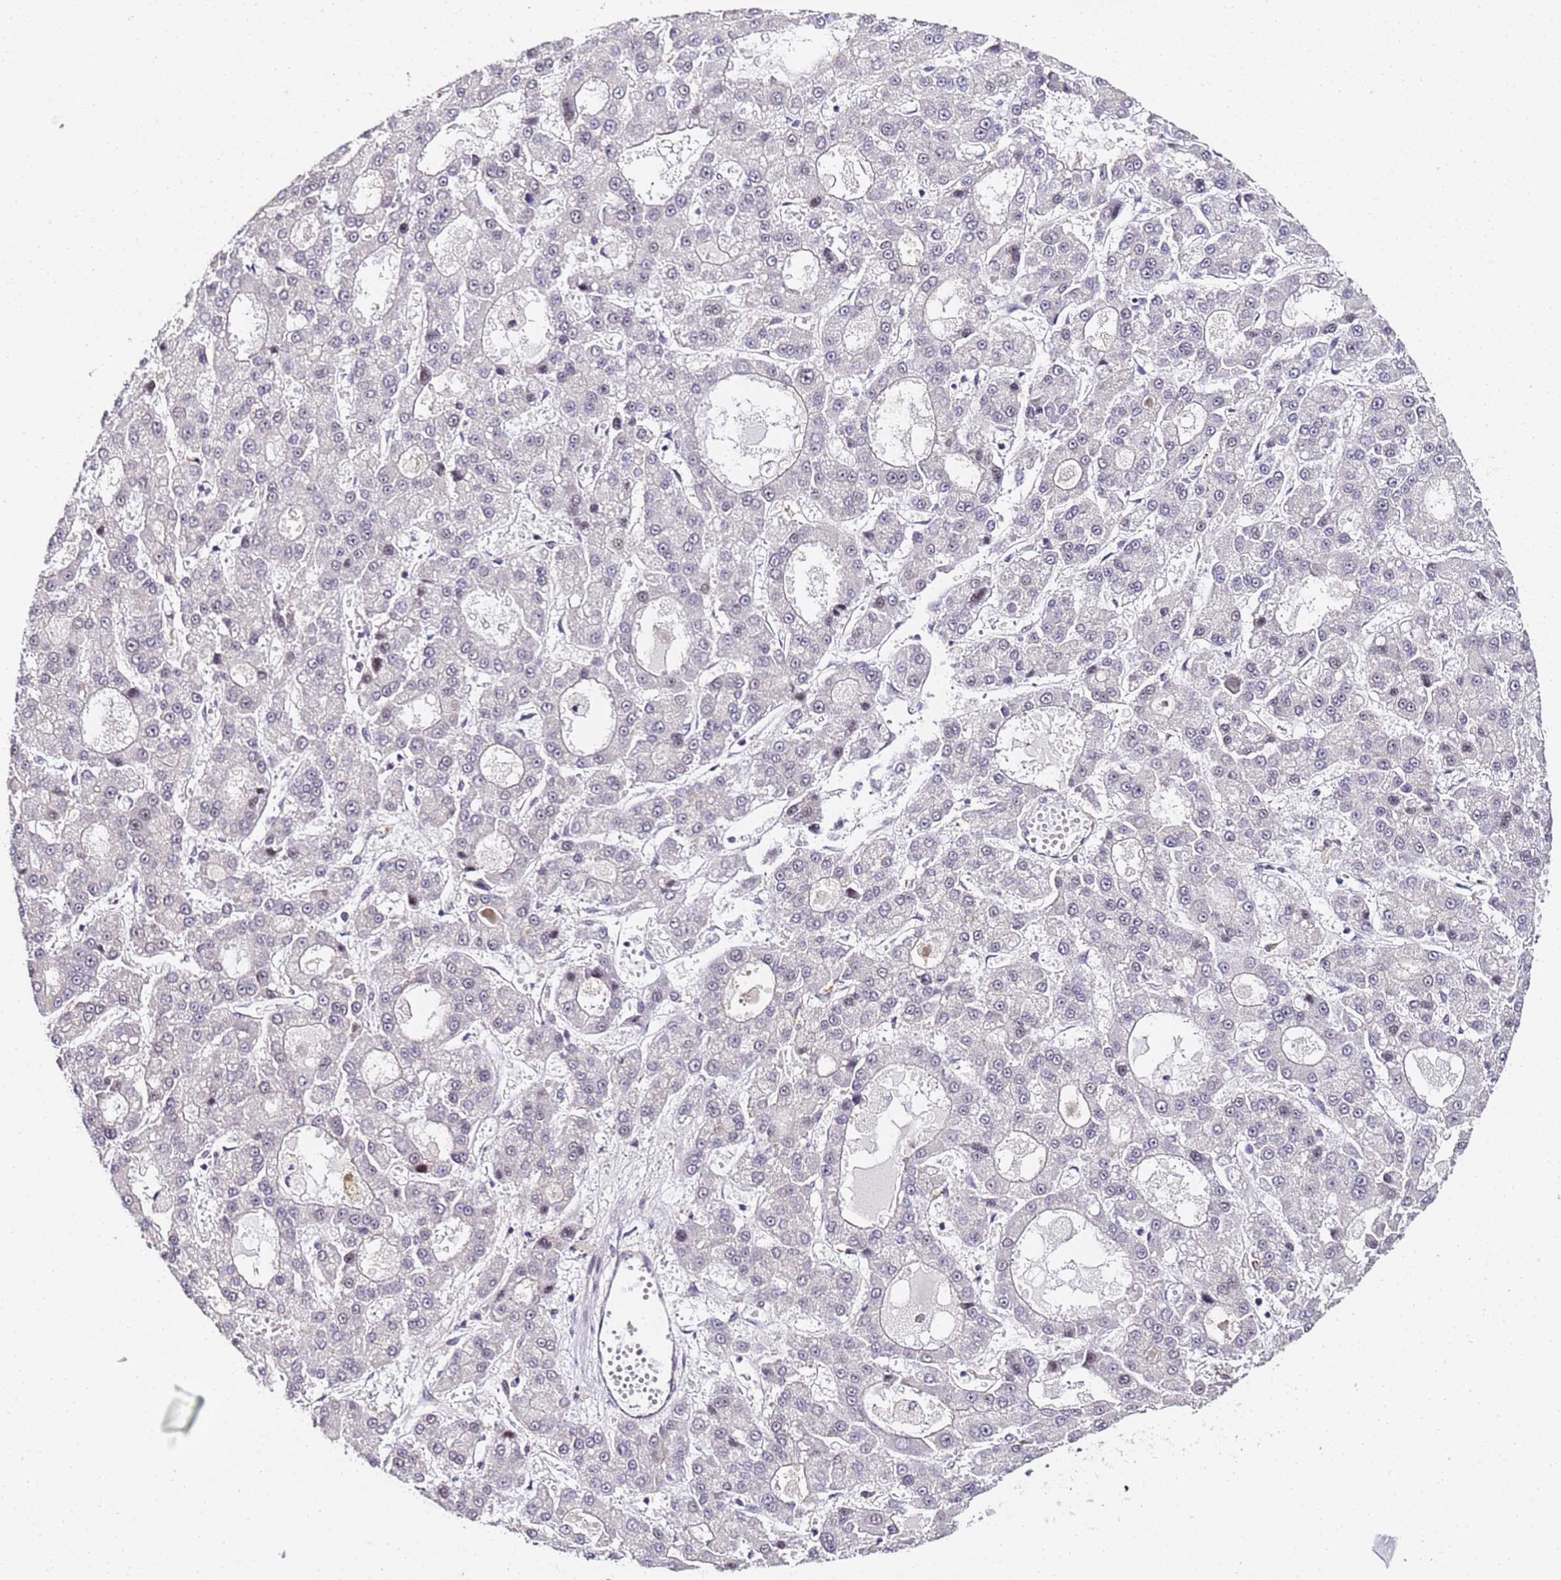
{"staining": {"intensity": "negative", "quantity": "none", "location": "none"}, "tissue": "liver cancer", "cell_type": "Tumor cells", "image_type": "cancer", "snomed": [{"axis": "morphology", "description": "Carcinoma, Hepatocellular, NOS"}, {"axis": "topography", "description": "Liver"}], "caption": "This is a micrograph of immunohistochemistry (IHC) staining of hepatocellular carcinoma (liver), which shows no staining in tumor cells.", "gene": "LSM3", "patient": {"sex": "male", "age": 70}}